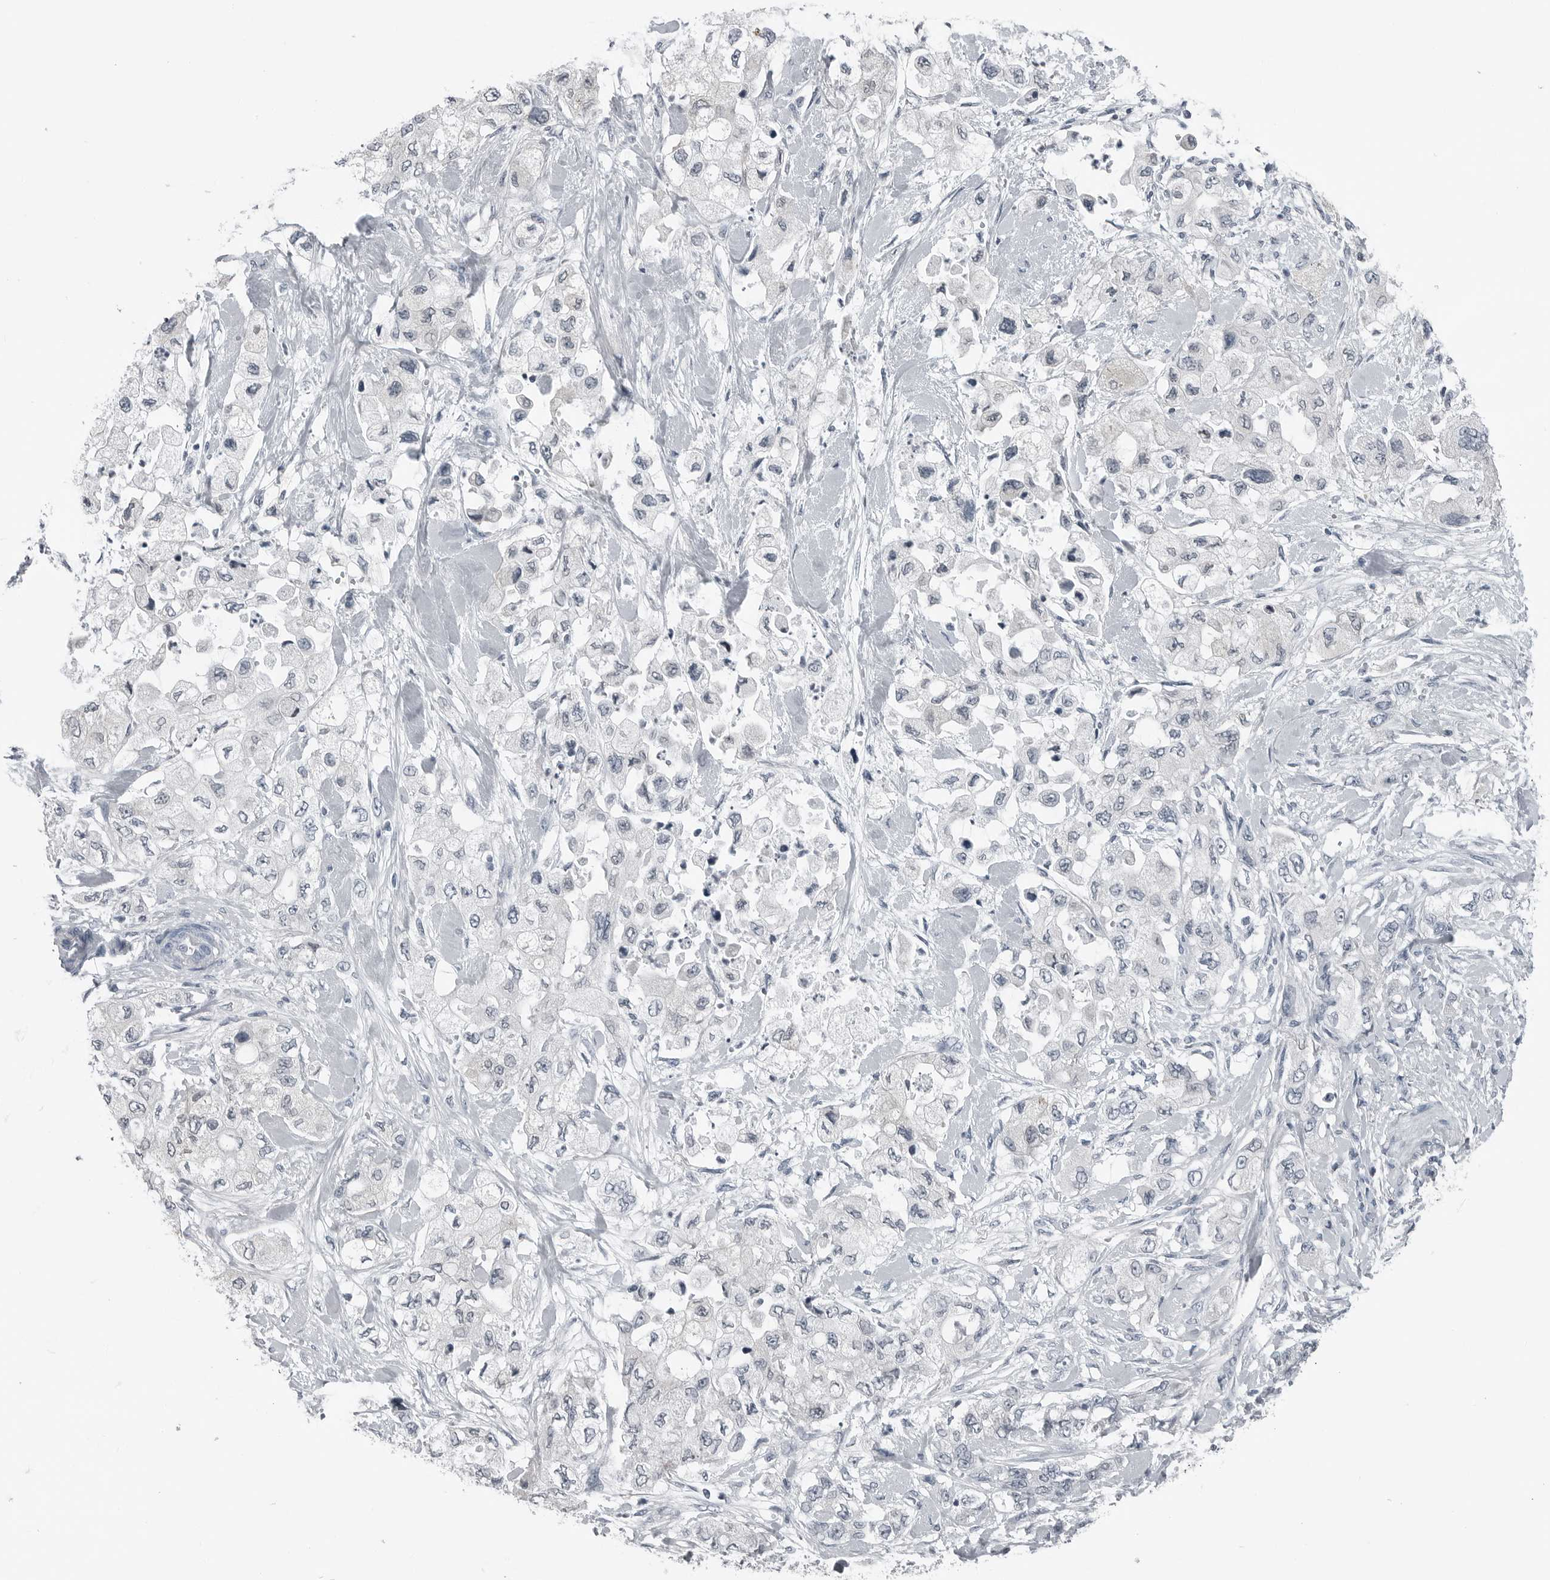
{"staining": {"intensity": "negative", "quantity": "none", "location": "none"}, "tissue": "pancreatic cancer", "cell_type": "Tumor cells", "image_type": "cancer", "snomed": [{"axis": "morphology", "description": "Adenocarcinoma, NOS"}, {"axis": "topography", "description": "Pancreas"}], "caption": "The histopathology image reveals no significant positivity in tumor cells of pancreatic adenocarcinoma.", "gene": "SPINK1", "patient": {"sex": "female", "age": 73}}